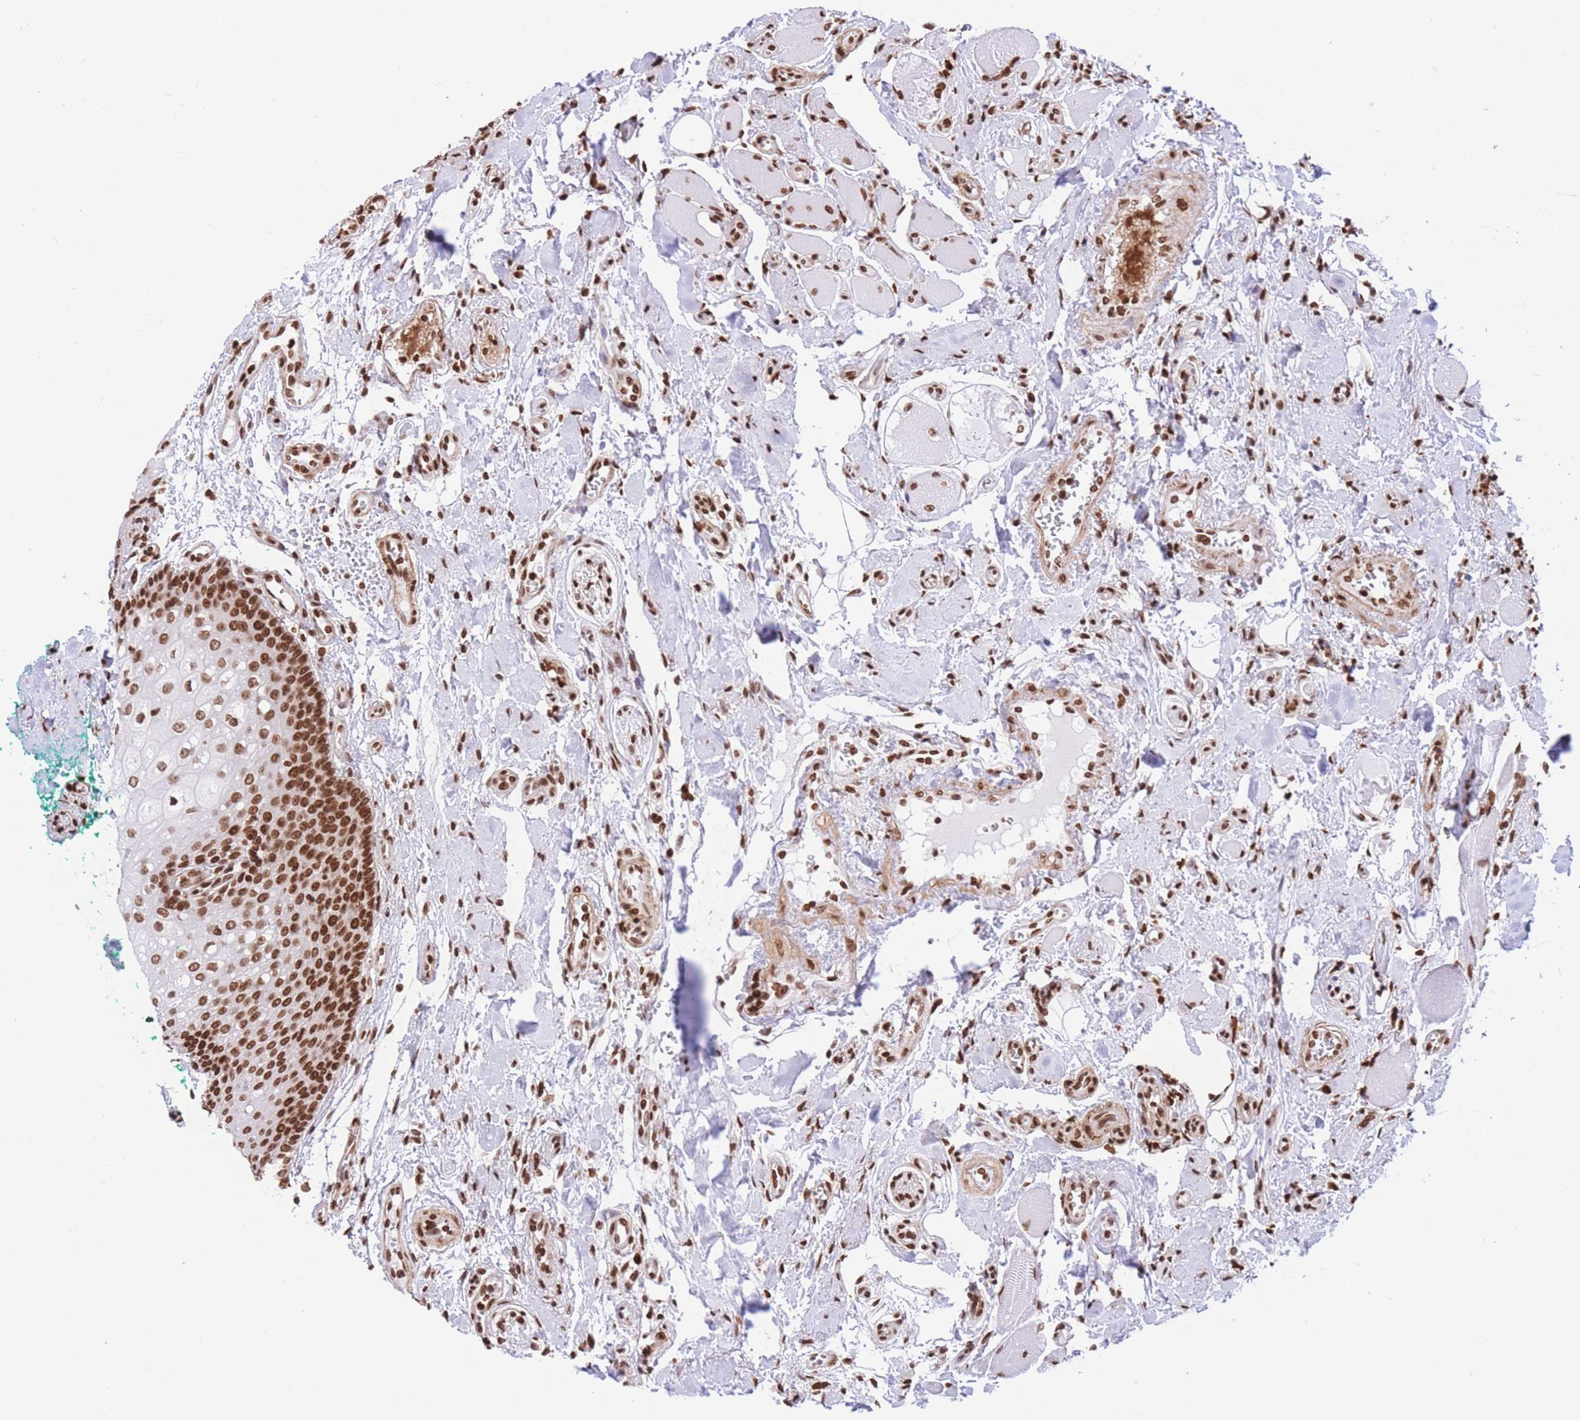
{"staining": {"intensity": "strong", "quantity": ">75%", "location": "nuclear"}, "tissue": "oral mucosa", "cell_type": "Squamous epithelial cells", "image_type": "normal", "snomed": [{"axis": "morphology", "description": "Normal tissue, NOS"}, {"axis": "morphology", "description": "Squamous cell carcinoma, NOS"}, {"axis": "topography", "description": "Oral tissue"}, {"axis": "topography", "description": "Tounge, NOS"}, {"axis": "topography", "description": "Head-Neck"}], "caption": "Strong nuclear staining is identified in about >75% of squamous epithelial cells in normal oral mucosa. (DAB = brown stain, brightfield microscopy at high magnification).", "gene": "H2BC10", "patient": {"sex": "male", "age": 79}}